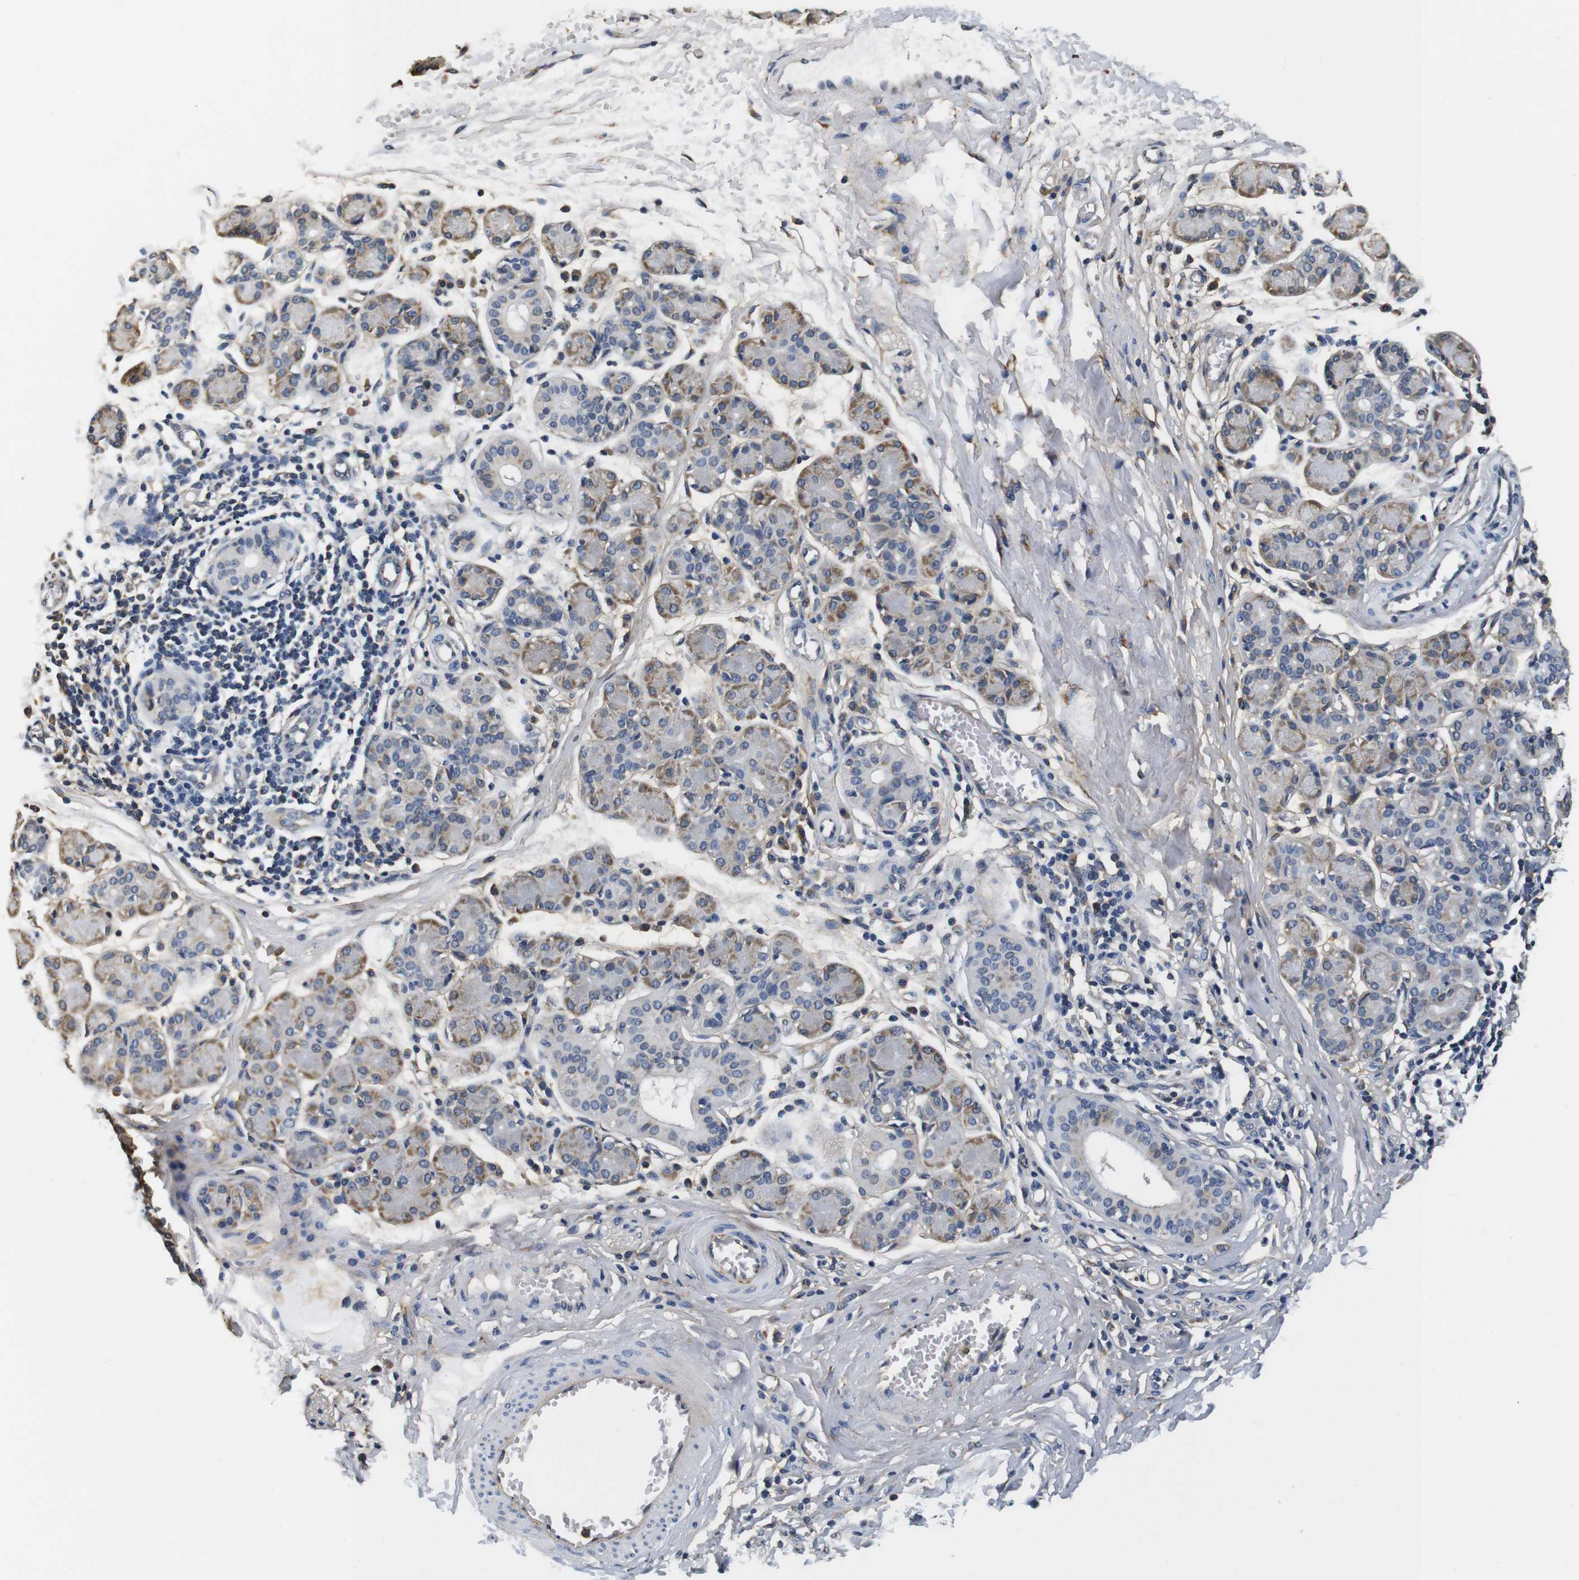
{"staining": {"intensity": "moderate", "quantity": "25%-75%", "location": "cytoplasmic/membranous"}, "tissue": "salivary gland", "cell_type": "Glandular cells", "image_type": "normal", "snomed": [{"axis": "morphology", "description": "Normal tissue, NOS"}, {"axis": "morphology", "description": "Inflammation, NOS"}, {"axis": "topography", "description": "Lymph node"}, {"axis": "topography", "description": "Salivary gland"}], "caption": "IHC (DAB (3,3'-diaminobenzidine)) staining of normal salivary gland demonstrates moderate cytoplasmic/membranous protein staining in approximately 25%-75% of glandular cells.", "gene": "COL1A1", "patient": {"sex": "male", "age": 3}}